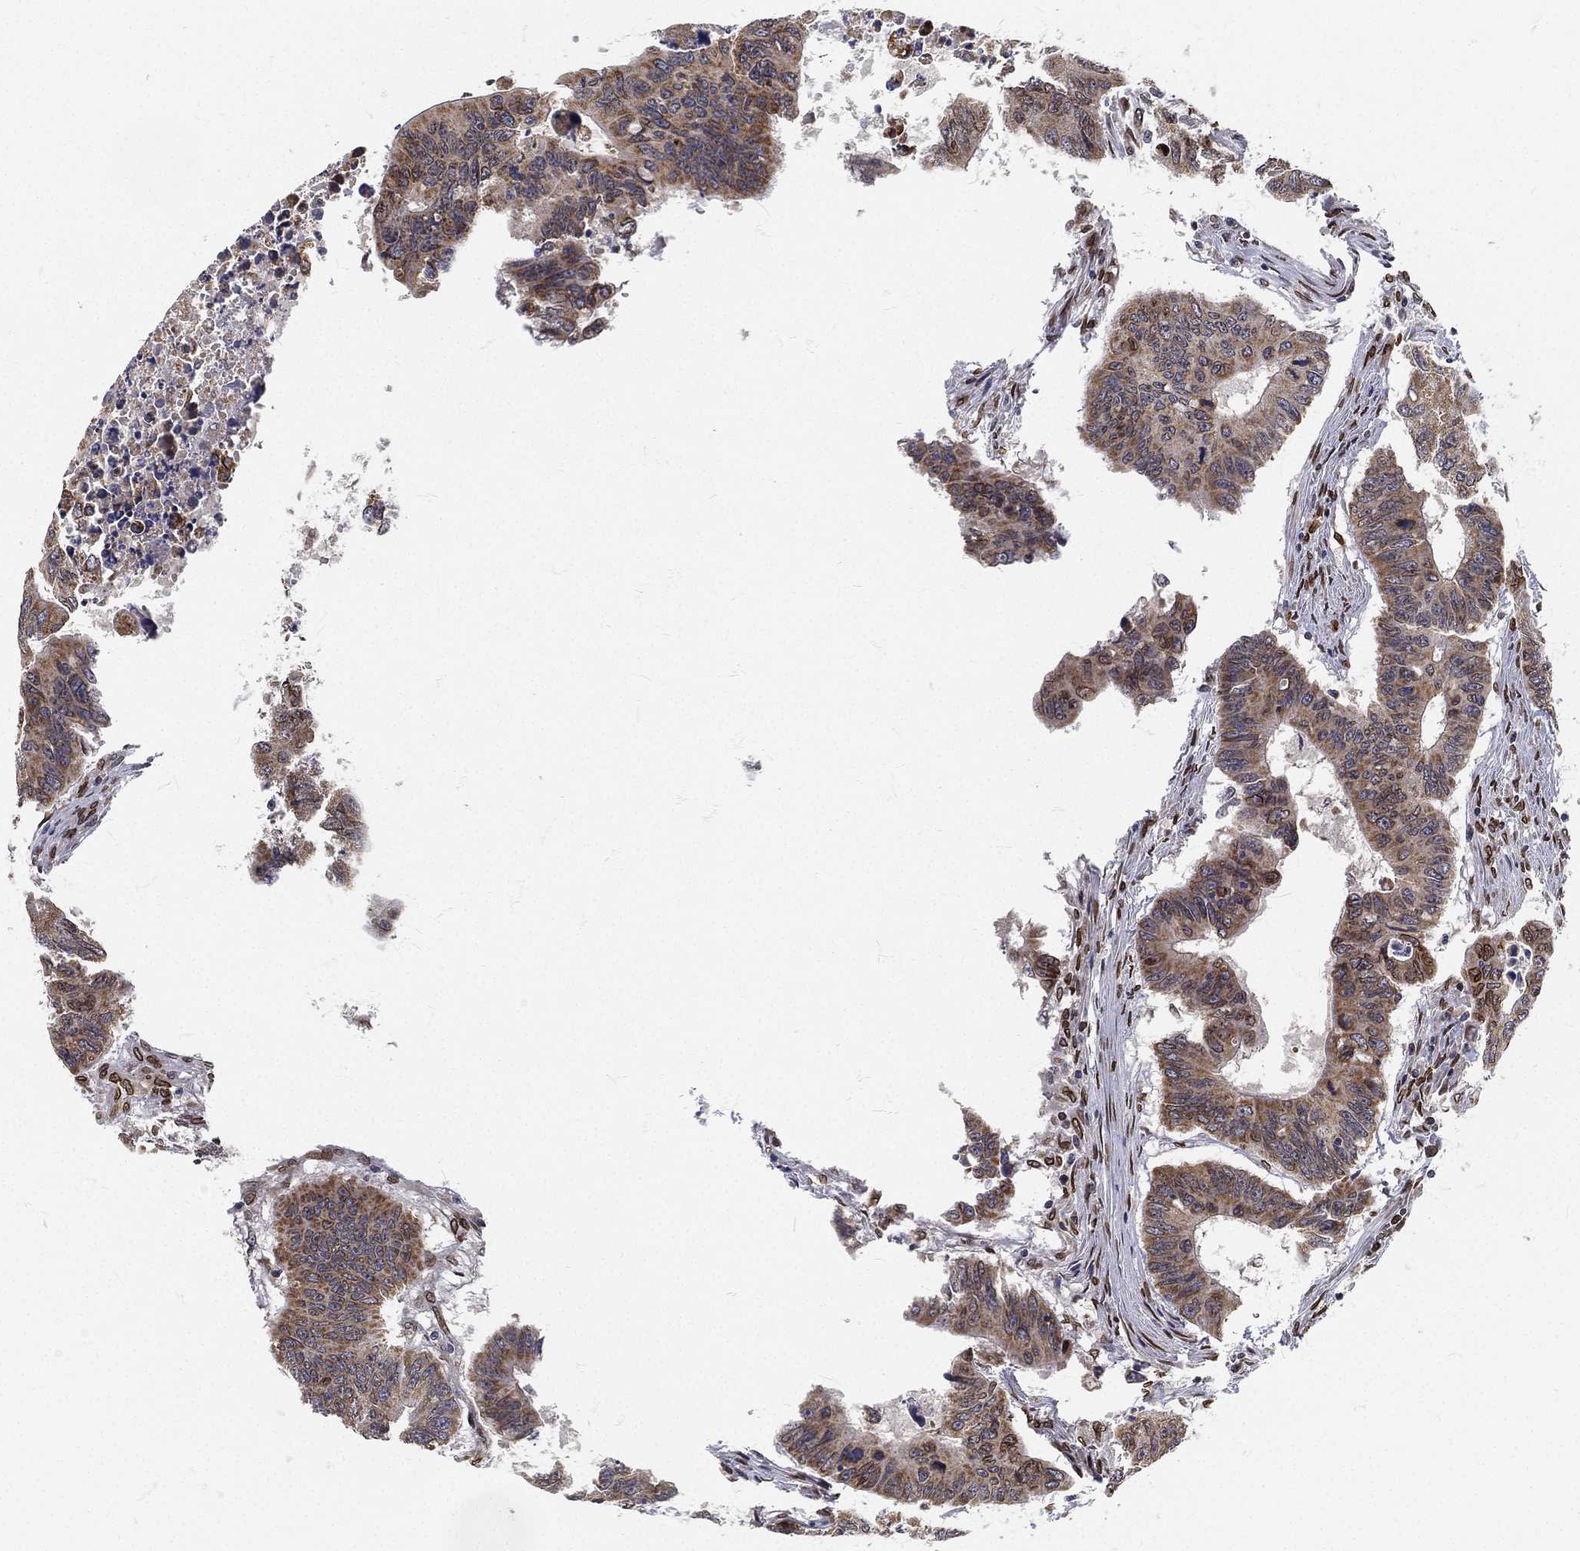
{"staining": {"intensity": "strong", "quantity": "25%-75%", "location": "cytoplasmic/membranous,nuclear"}, "tissue": "colorectal cancer", "cell_type": "Tumor cells", "image_type": "cancer", "snomed": [{"axis": "morphology", "description": "Adenocarcinoma, NOS"}, {"axis": "topography", "description": "Rectum"}], "caption": "Adenocarcinoma (colorectal) stained with a protein marker displays strong staining in tumor cells.", "gene": "PALB2", "patient": {"sex": "female", "age": 85}}